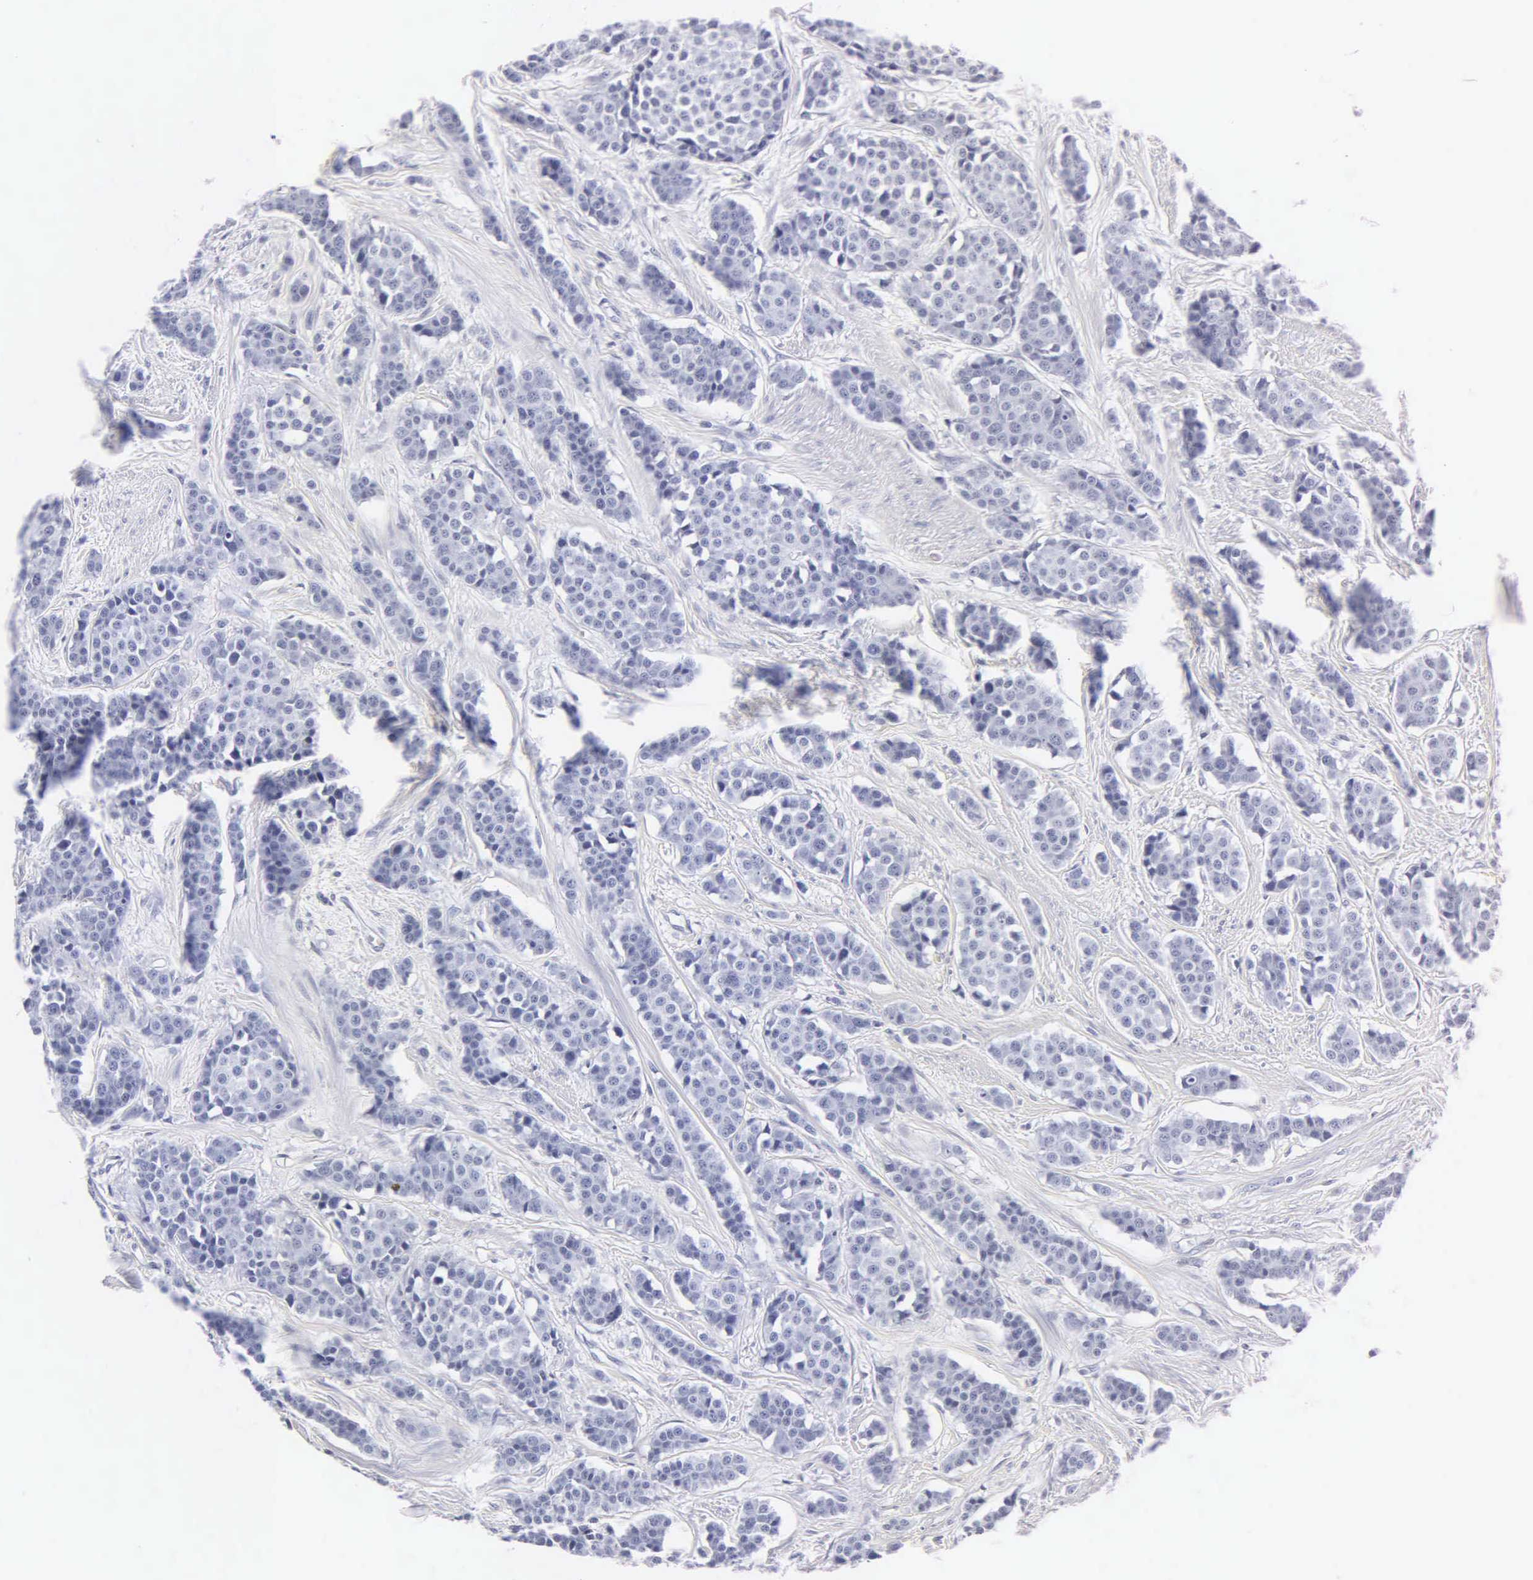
{"staining": {"intensity": "negative", "quantity": "none", "location": "none"}, "tissue": "carcinoid", "cell_type": "Tumor cells", "image_type": "cancer", "snomed": [{"axis": "morphology", "description": "Carcinoid, malignant, NOS"}, {"axis": "topography", "description": "Small intestine"}], "caption": "High power microscopy photomicrograph of an immunohistochemistry image of carcinoid, revealing no significant positivity in tumor cells.", "gene": "MB", "patient": {"sex": "male", "age": 60}}